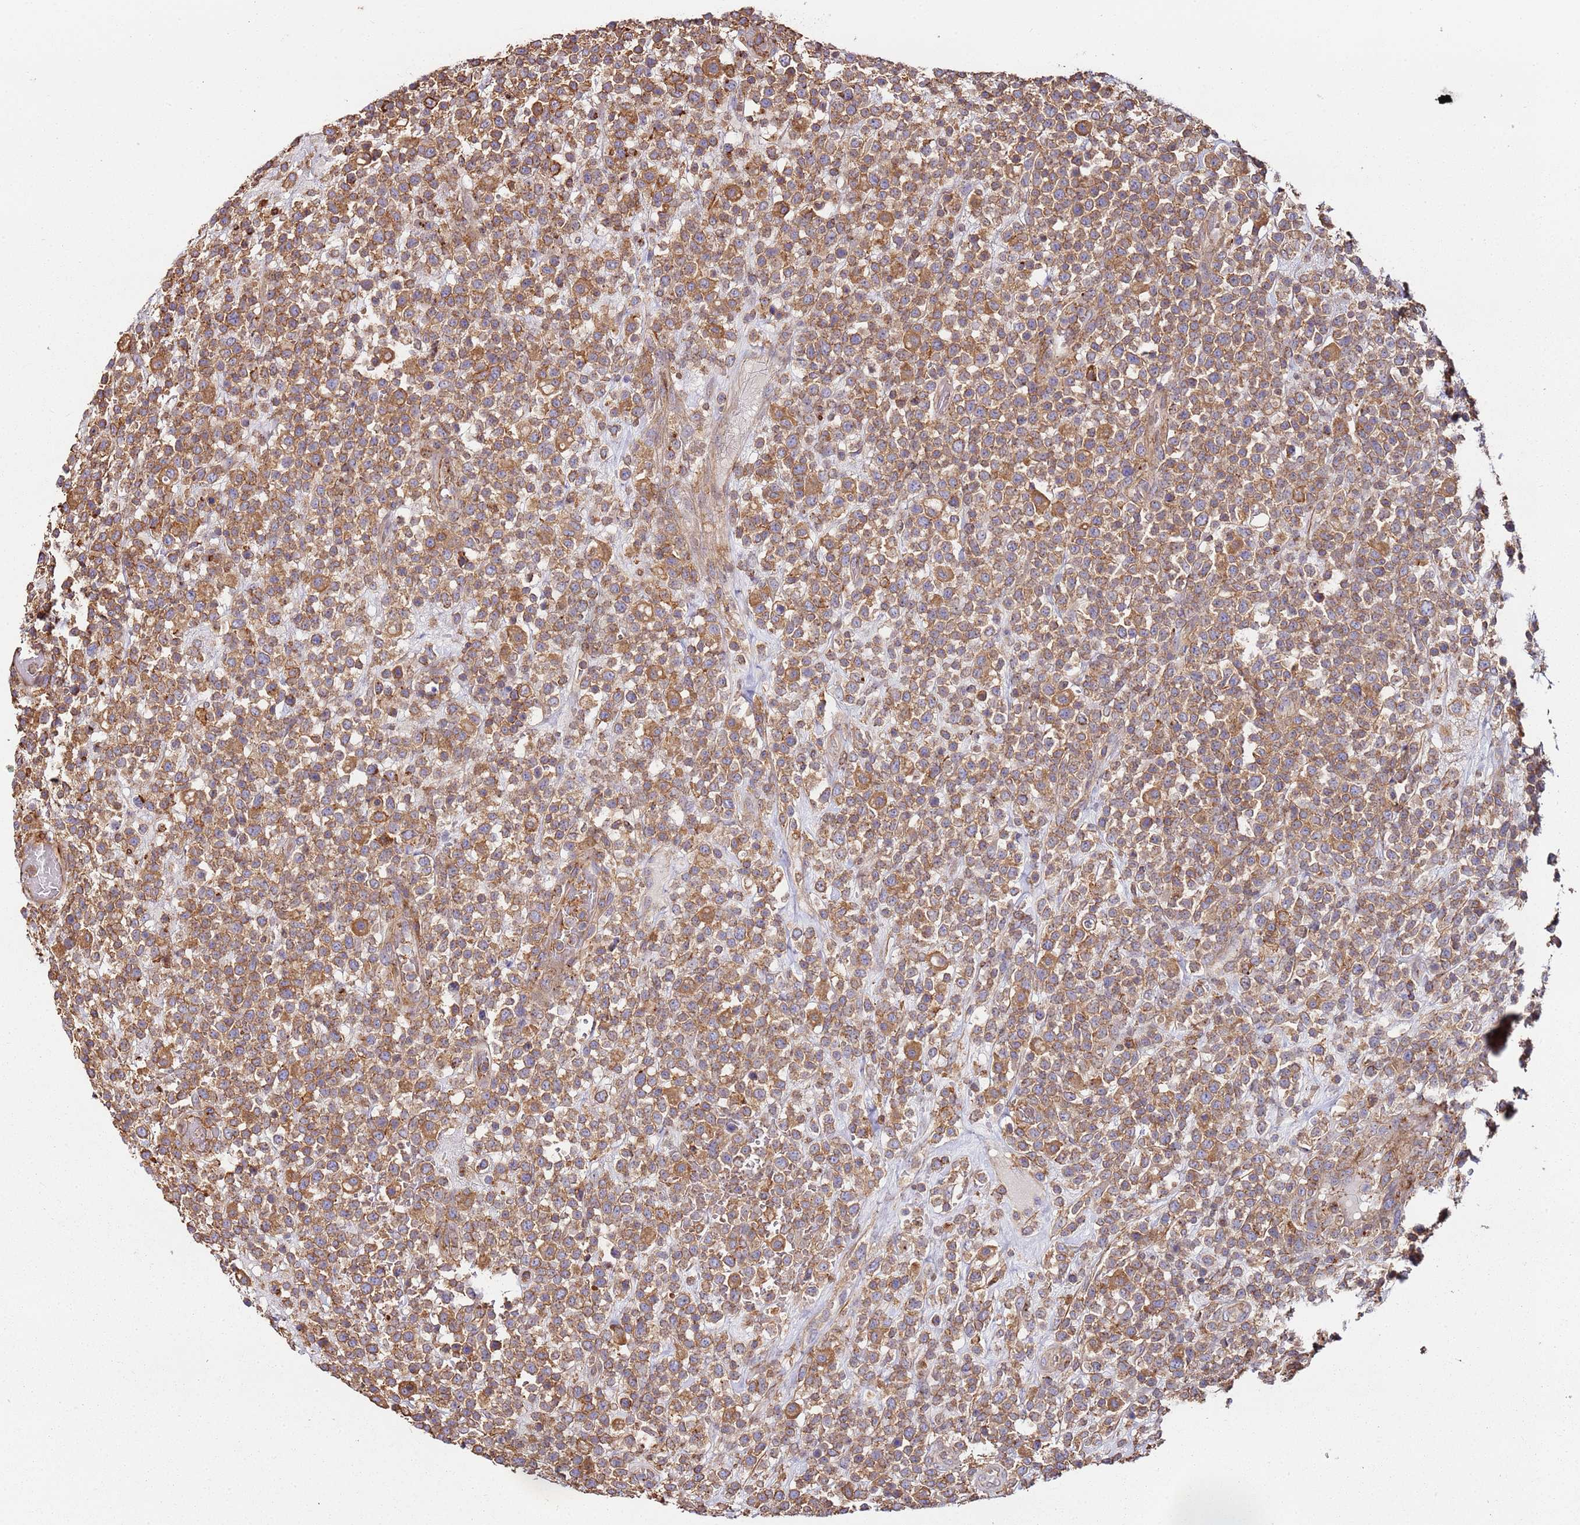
{"staining": {"intensity": "moderate", "quantity": ">75%", "location": "cytoplasmic/membranous"}, "tissue": "lymphoma", "cell_type": "Tumor cells", "image_type": "cancer", "snomed": [{"axis": "morphology", "description": "Malignant lymphoma, non-Hodgkin's type, High grade"}, {"axis": "topography", "description": "Colon"}], "caption": "Lymphoma tissue reveals moderate cytoplasmic/membranous staining in about >75% of tumor cells", "gene": "CYP2U1", "patient": {"sex": "female", "age": 53}}